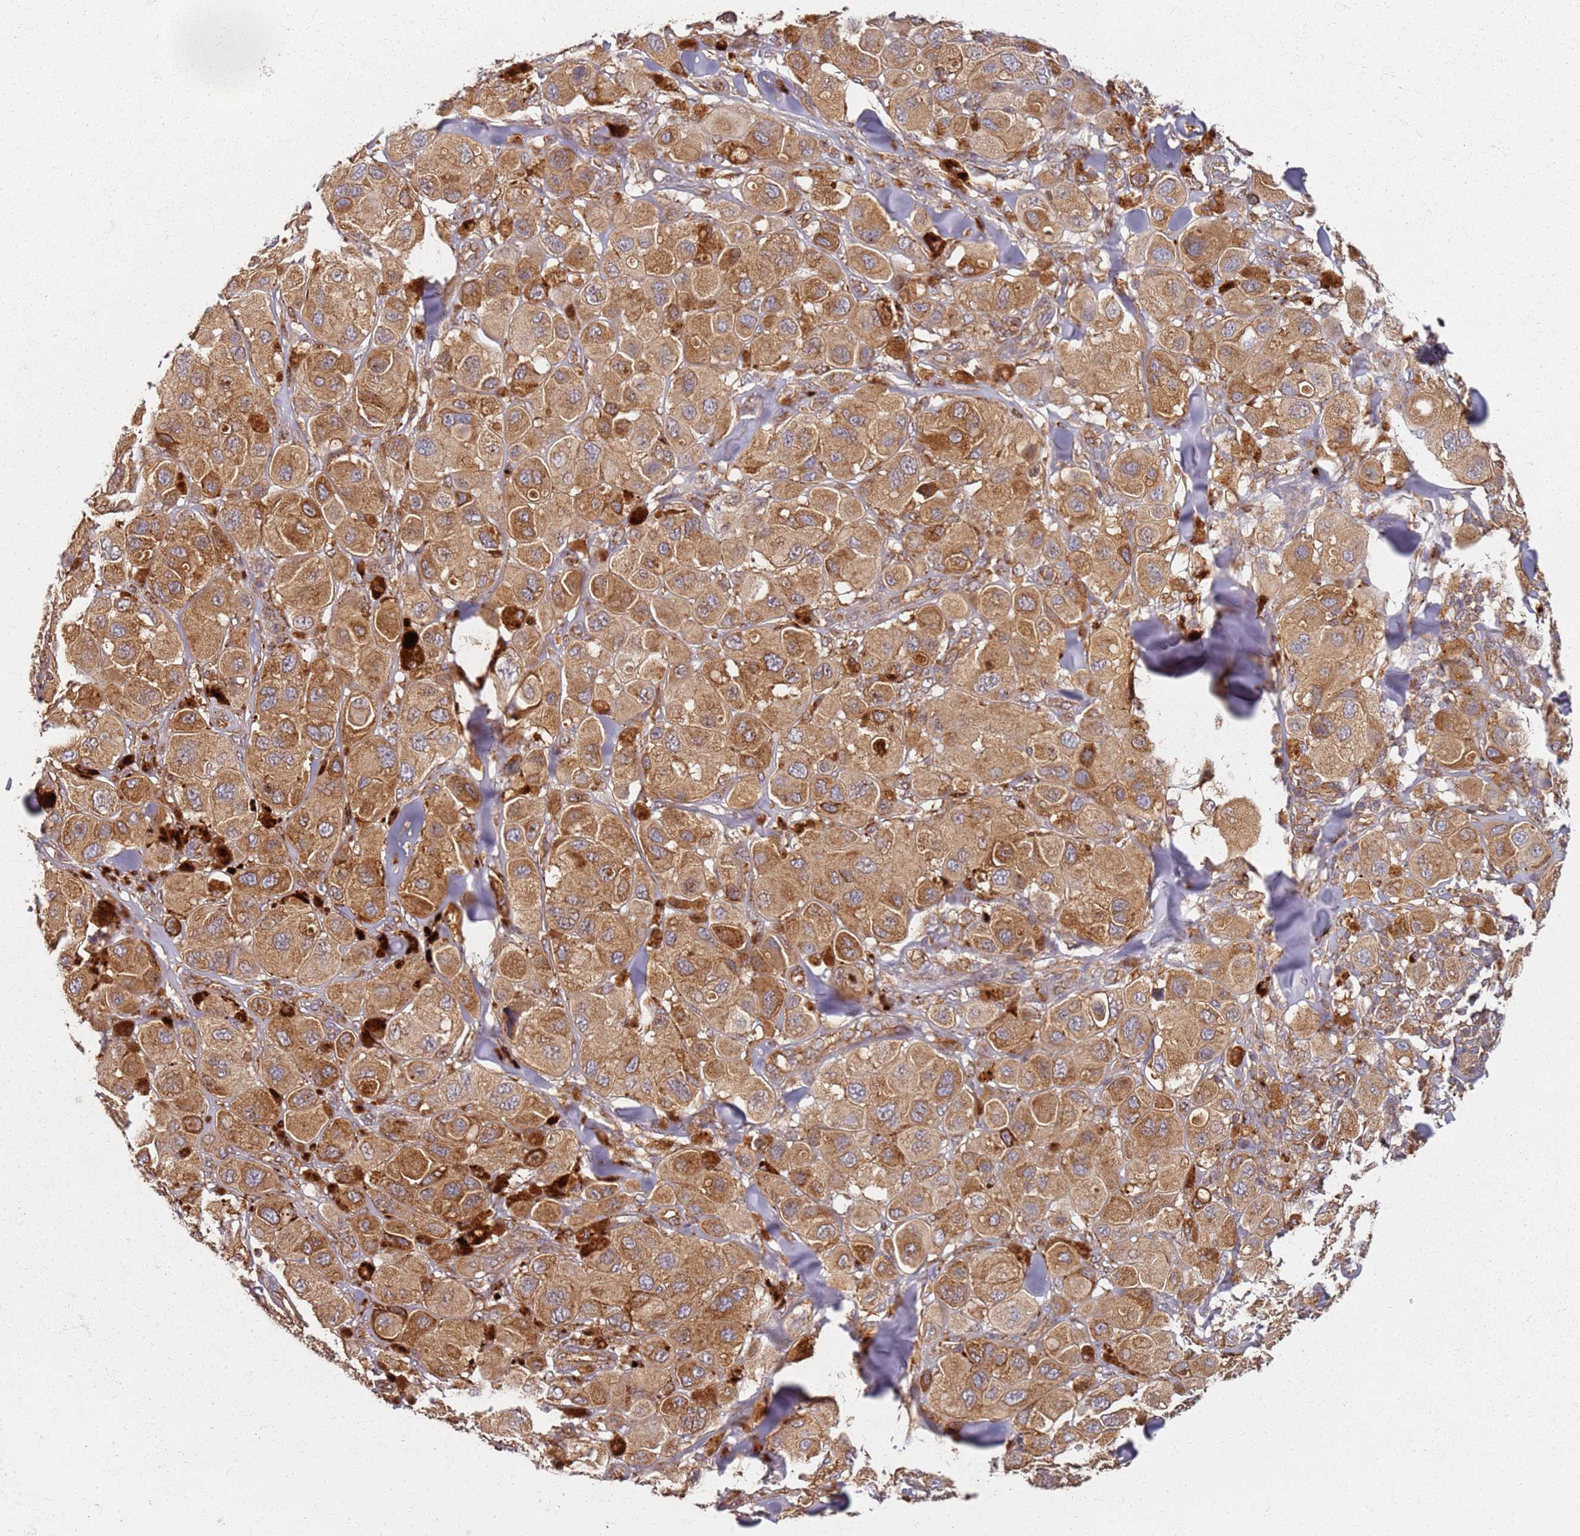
{"staining": {"intensity": "moderate", "quantity": ">75%", "location": "cytoplasmic/membranous"}, "tissue": "melanoma", "cell_type": "Tumor cells", "image_type": "cancer", "snomed": [{"axis": "morphology", "description": "Malignant melanoma, Metastatic site"}, {"axis": "topography", "description": "Skin"}], "caption": "A brown stain highlights moderate cytoplasmic/membranous positivity of a protein in malignant melanoma (metastatic site) tumor cells. (Brightfield microscopy of DAB IHC at high magnification).", "gene": "SCGB2B2", "patient": {"sex": "male", "age": 41}}